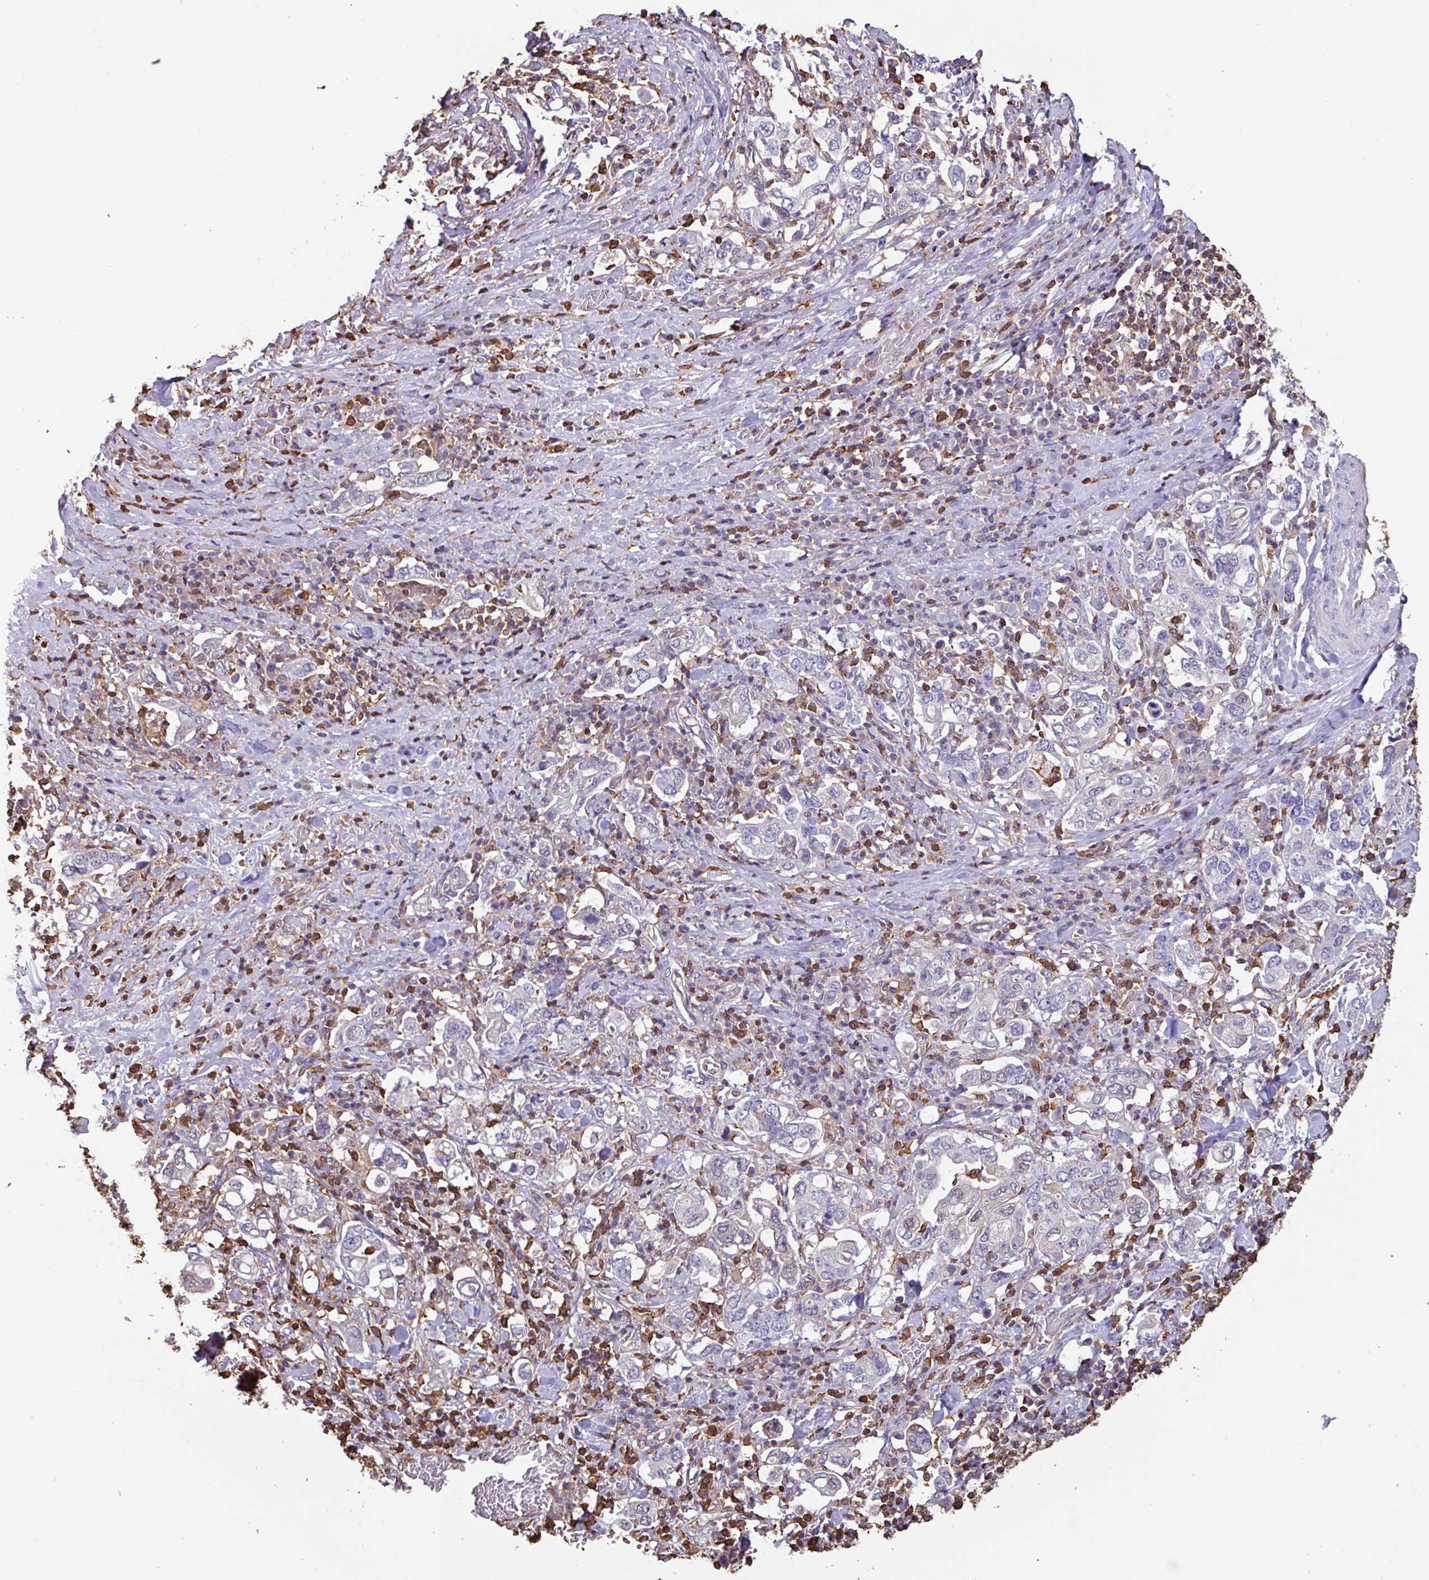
{"staining": {"intensity": "negative", "quantity": "none", "location": "none"}, "tissue": "stomach cancer", "cell_type": "Tumor cells", "image_type": "cancer", "snomed": [{"axis": "morphology", "description": "Adenocarcinoma, NOS"}, {"axis": "topography", "description": "Stomach, upper"}, {"axis": "topography", "description": "Stomach"}], "caption": "Immunohistochemical staining of human adenocarcinoma (stomach) shows no significant expression in tumor cells.", "gene": "ARHGDIB", "patient": {"sex": "male", "age": 62}}